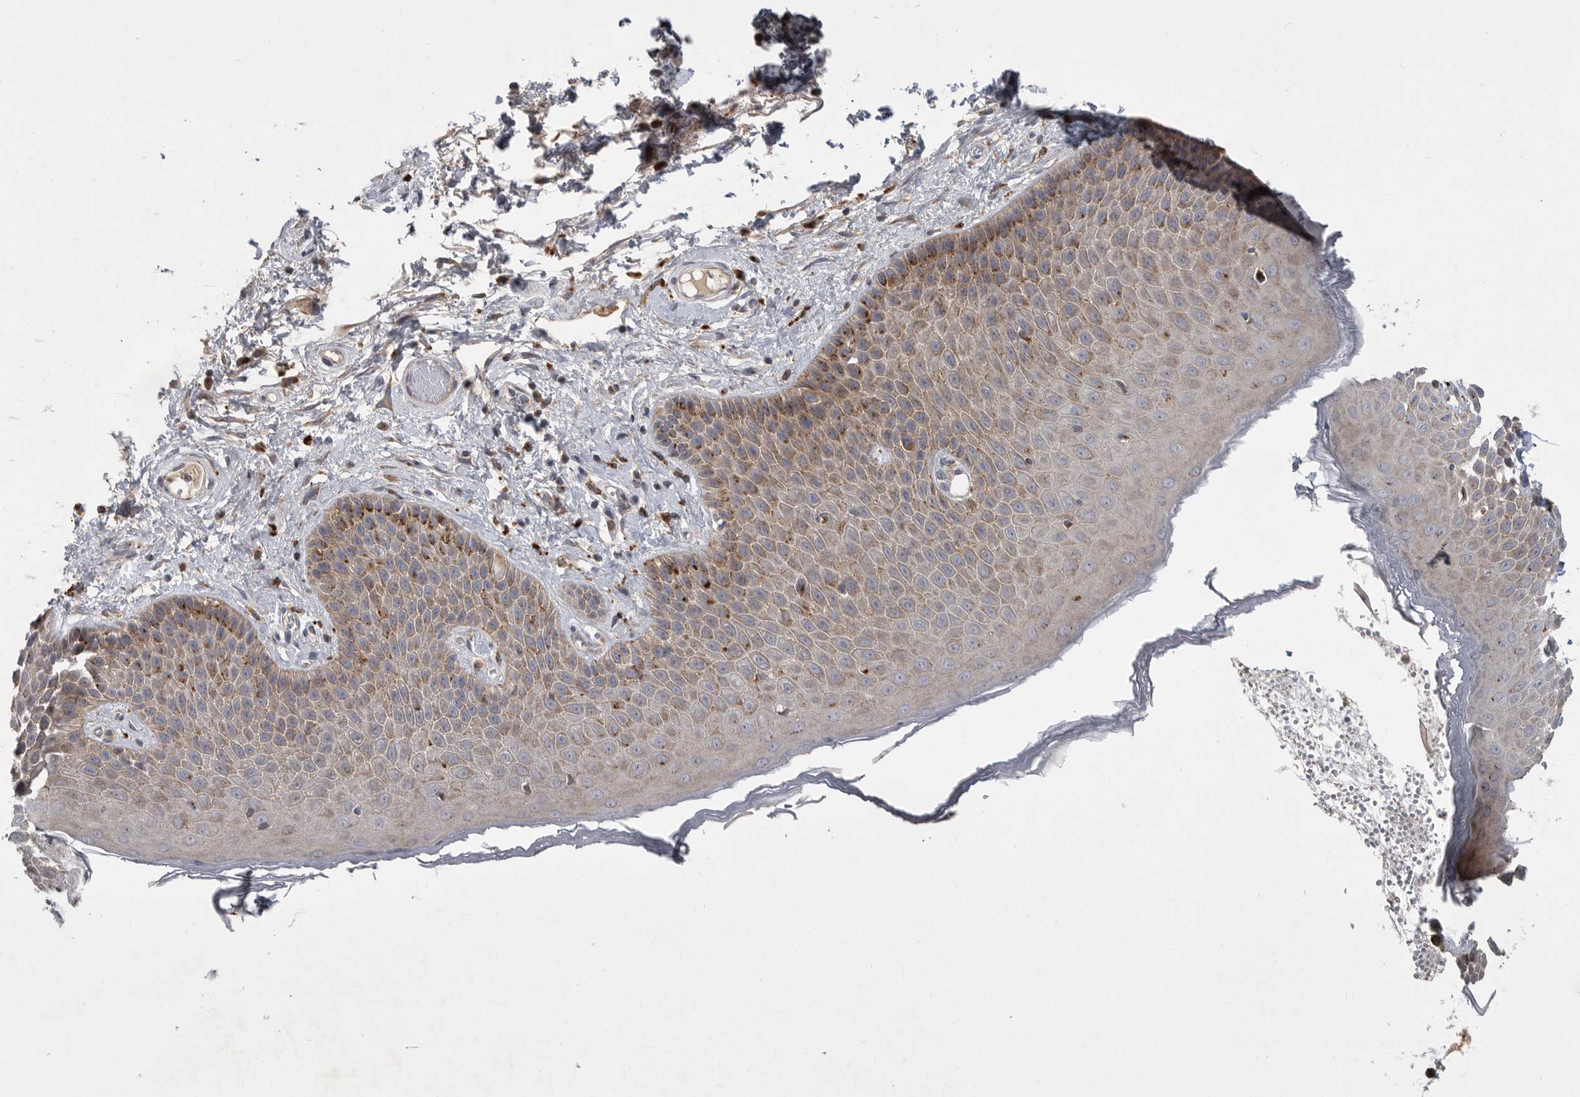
{"staining": {"intensity": "moderate", "quantity": "25%-75%", "location": "cytoplasmic/membranous"}, "tissue": "skin", "cell_type": "Epidermal cells", "image_type": "normal", "snomed": [{"axis": "morphology", "description": "Normal tissue, NOS"}, {"axis": "topography", "description": "Anal"}], "caption": "Skin stained with DAB (3,3'-diaminobenzidine) immunohistochemistry displays medium levels of moderate cytoplasmic/membranous staining in approximately 25%-75% of epidermal cells. (Stains: DAB (3,3'-diaminobenzidine) in brown, nuclei in blue, Microscopy: brightfield microscopy at high magnification).", "gene": "LAMTOR3", "patient": {"sex": "male", "age": 74}}